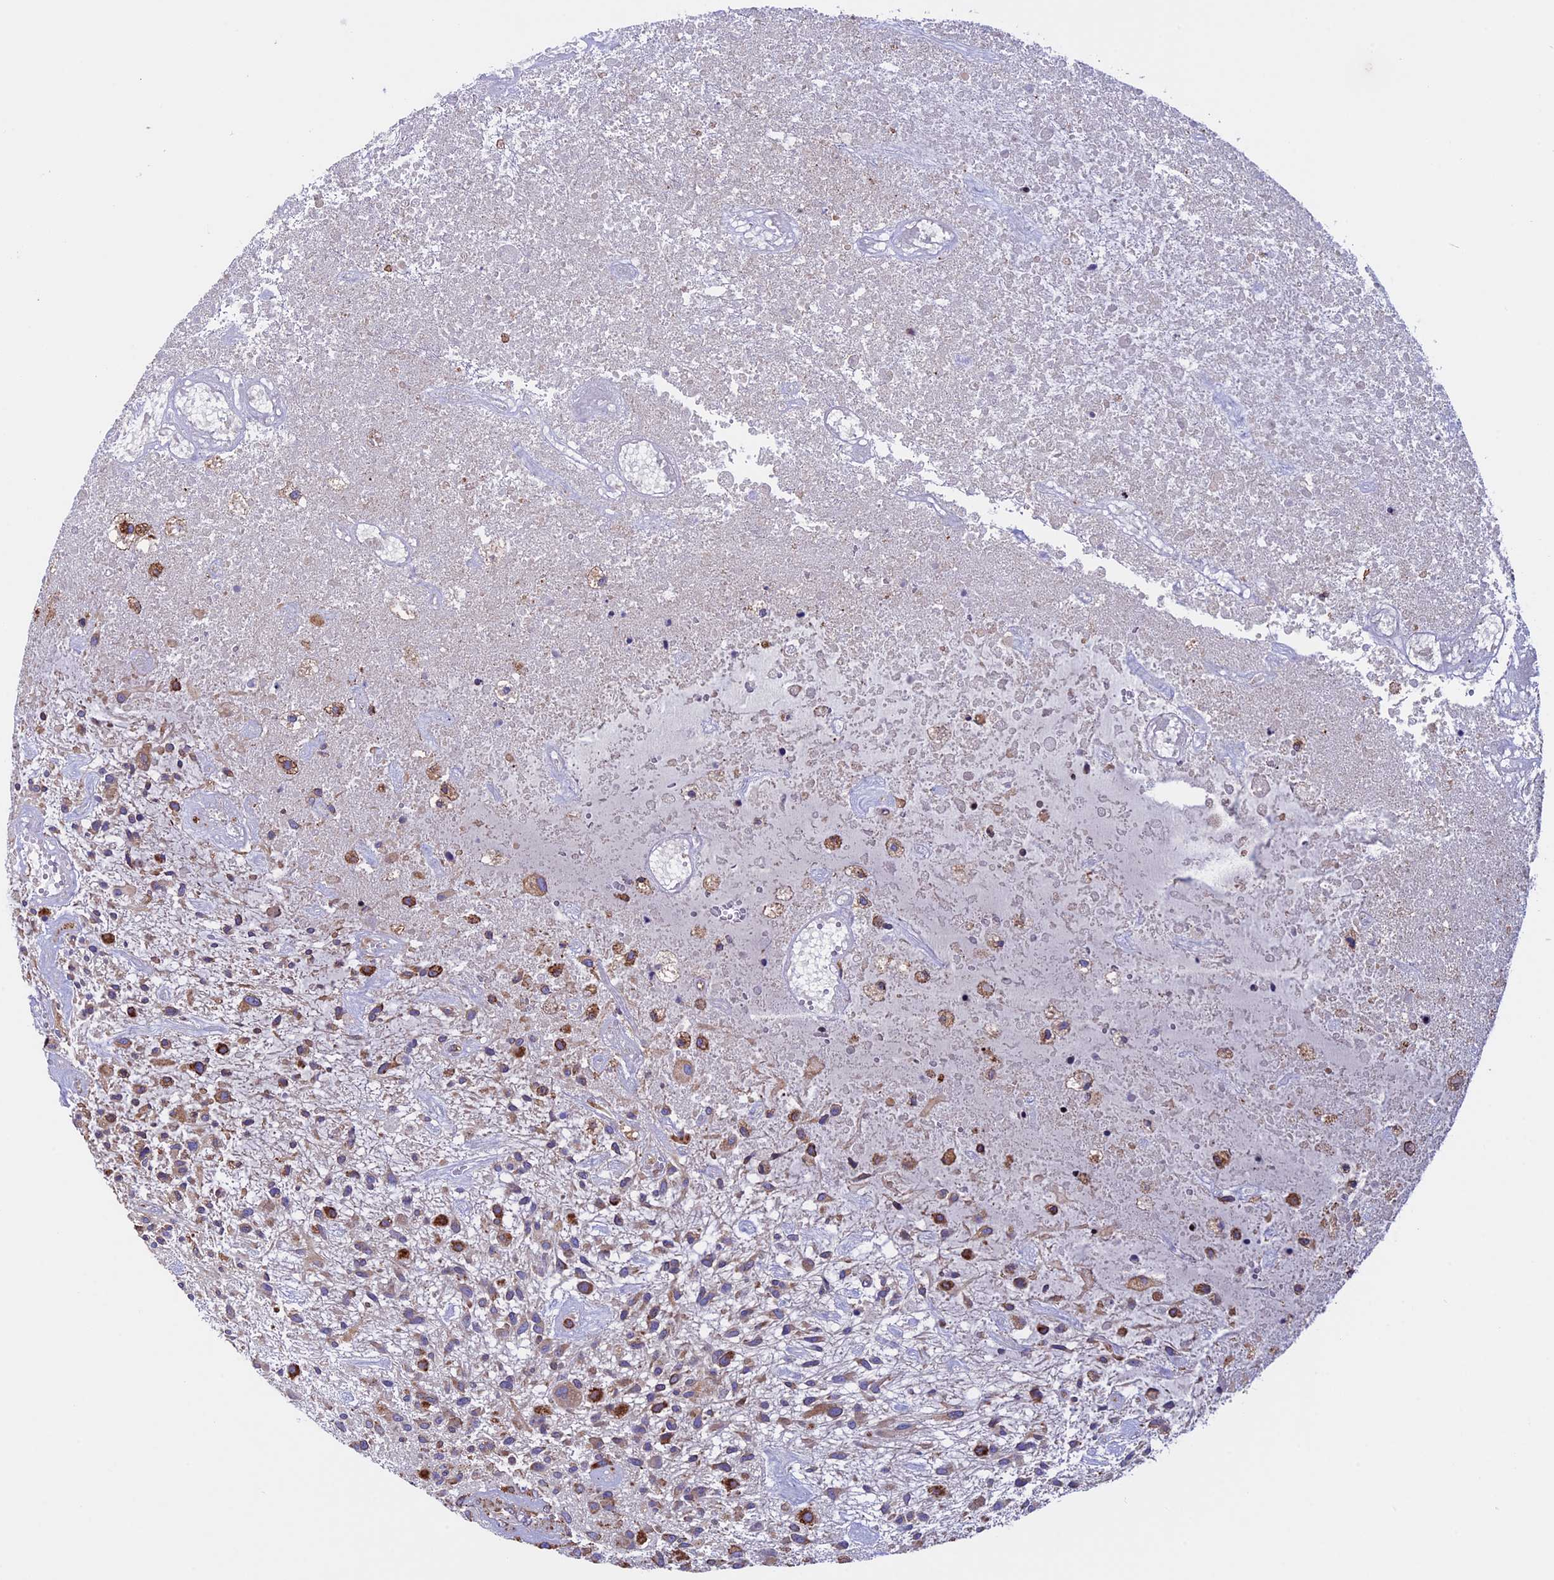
{"staining": {"intensity": "moderate", "quantity": "<25%", "location": "cytoplasmic/membranous"}, "tissue": "glioma", "cell_type": "Tumor cells", "image_type": "cancer", "snomed": [{"axis": "morphology", "description": "Glioma, malignant, High grade"}, {"axis": "topography", "description": "Brain"}], "caption": "Moderate cytoplasmic/membranous staining is appreciated in about <25% of tumor cells in glioma.", "gene": "BTBD3", "patient": {"sex": "male", "age": 47}}